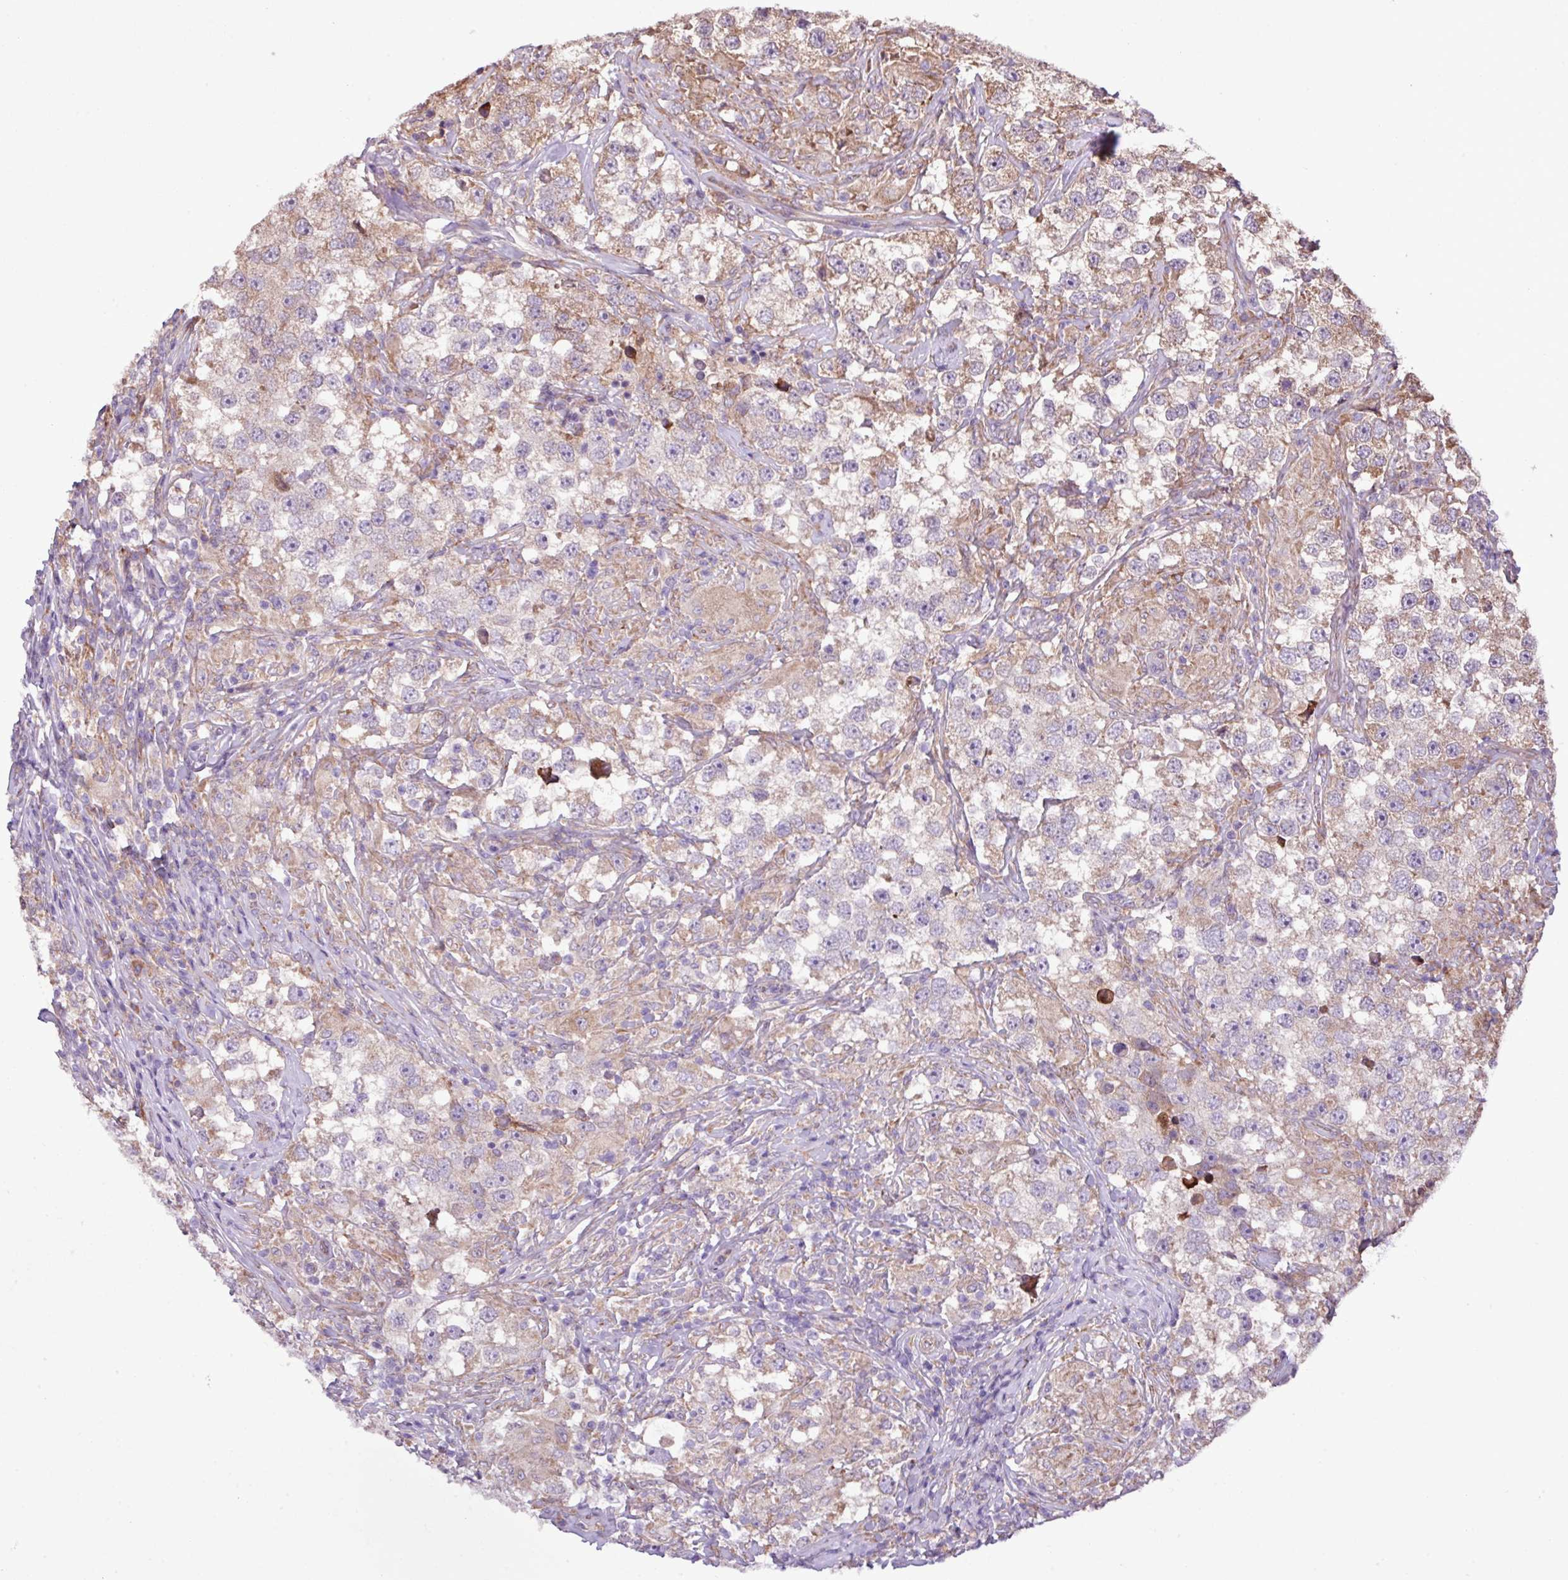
{"staining": {"intensity": "moderate", "quantity": "25%-75%", "location": "cytoplasmic/membranous"}, "tissue": "testis cancer", "cell_type": "Tumor cells", "image_type": "cancer", "snomed": [{"axis": "morphology", "description": "Seminoma, NOS"}, {"axis": "topography", "description": "Testis"}], "caption": "Immunohistochemistry (IHC) of testis cancer displays medium levels of moderate cytoplasmic/membranous staining in about 25%-75% of tumor cells.", "gene": "MEGF6", "patient": {"sex": "male", "age": 46}}